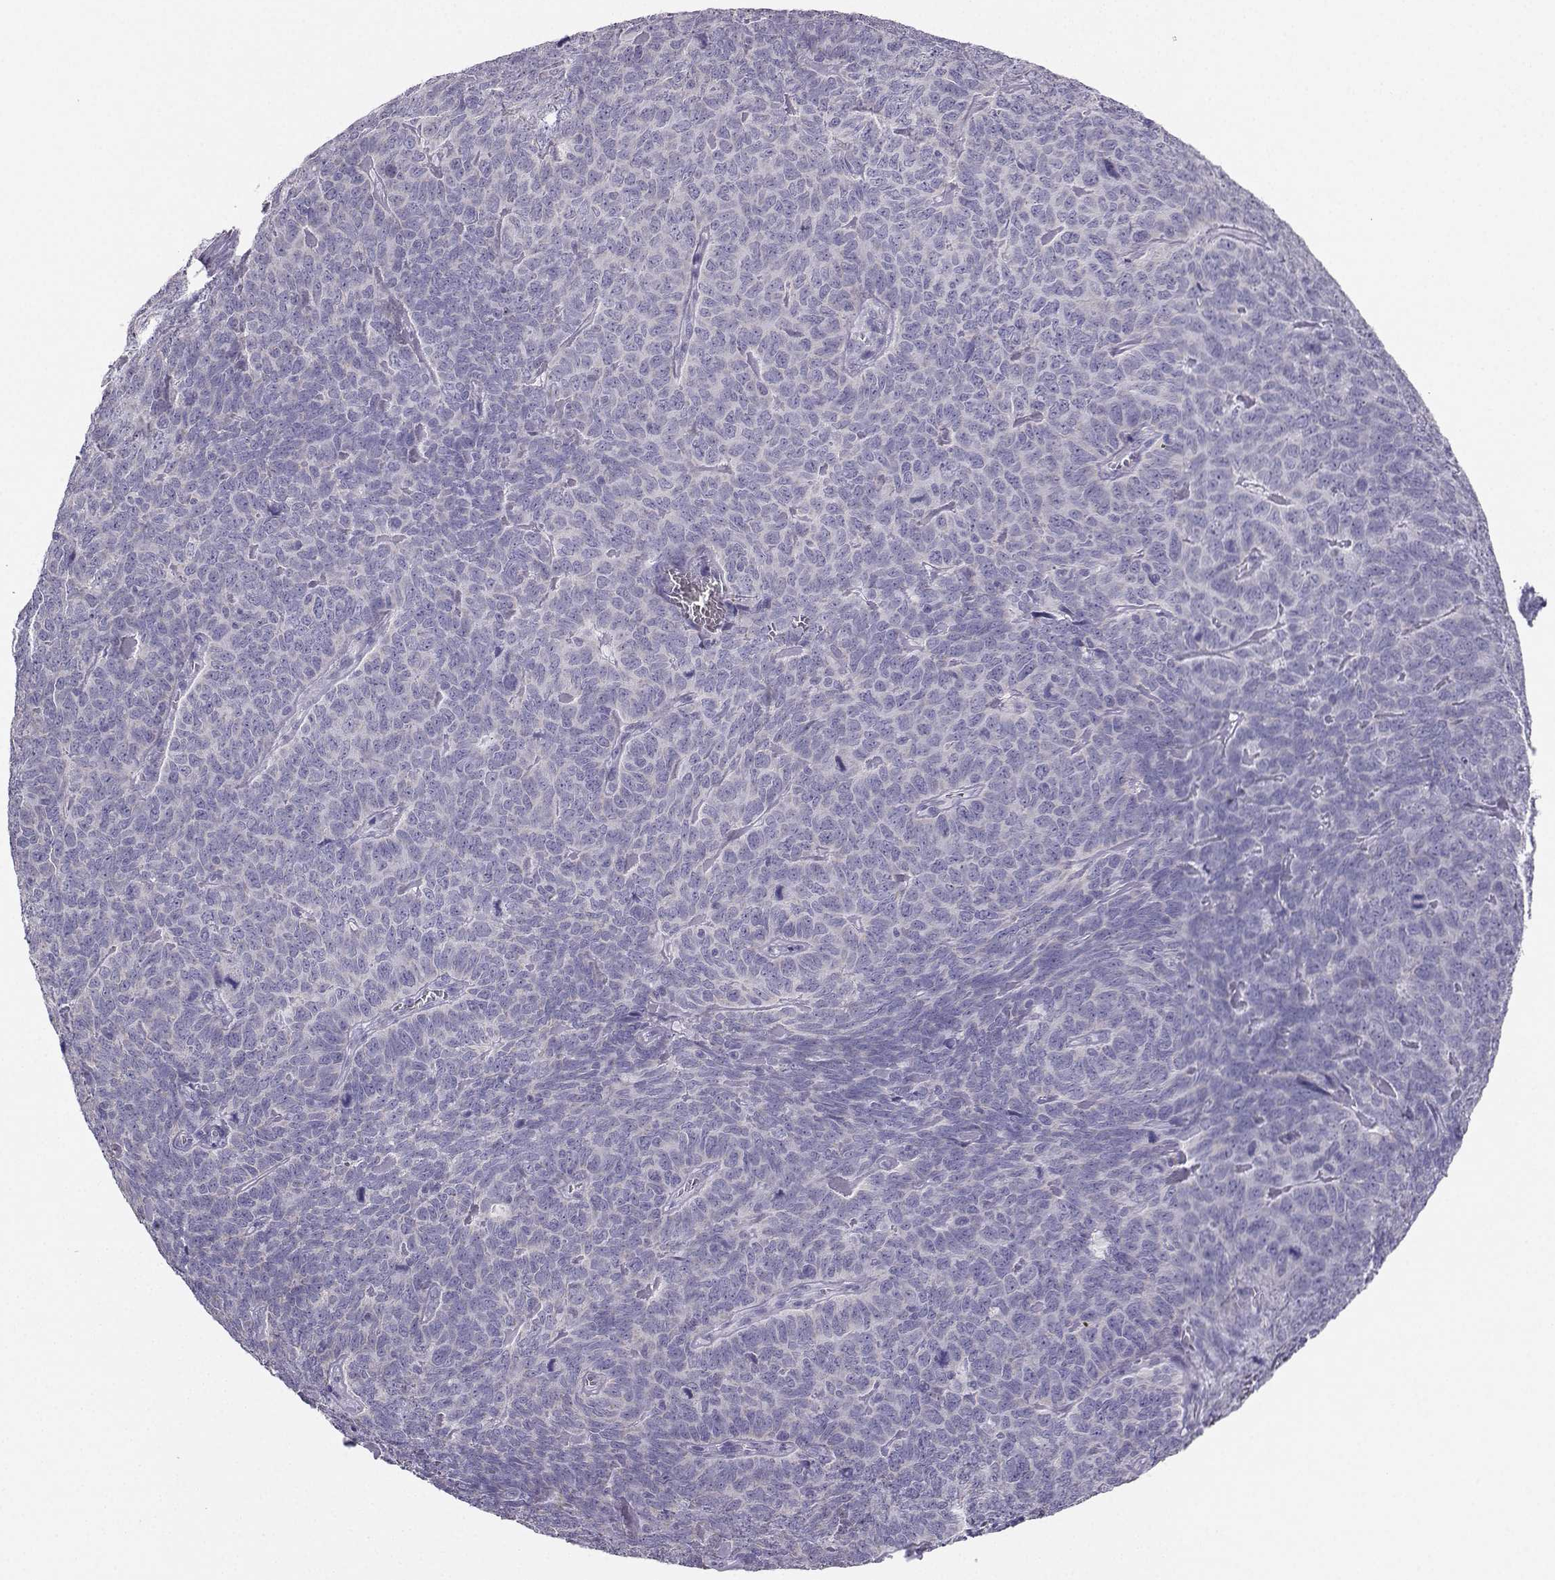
{"staining": {"intensity": "negative", "quantity": "none", "location": "none"}, "tissue": "skin cancer", "cell_type": "Tumor cells", "image_type": "cancer", "snomed": [{"axis": "morphology", "description": "Squamous cell carcinoma, NOS"}, {"axis": "topography", "description": "Skin"}, {"axis": "topography", "description": "Anal"}], "caption": "A high-resolution micrograph shows immunohistochemistry (IHC) staining of squamous cell carcinoma (skin), which displays no significant staining in tumor cells.", "gene": "AVP", "patient": {"sex": "female", "age": 51}}